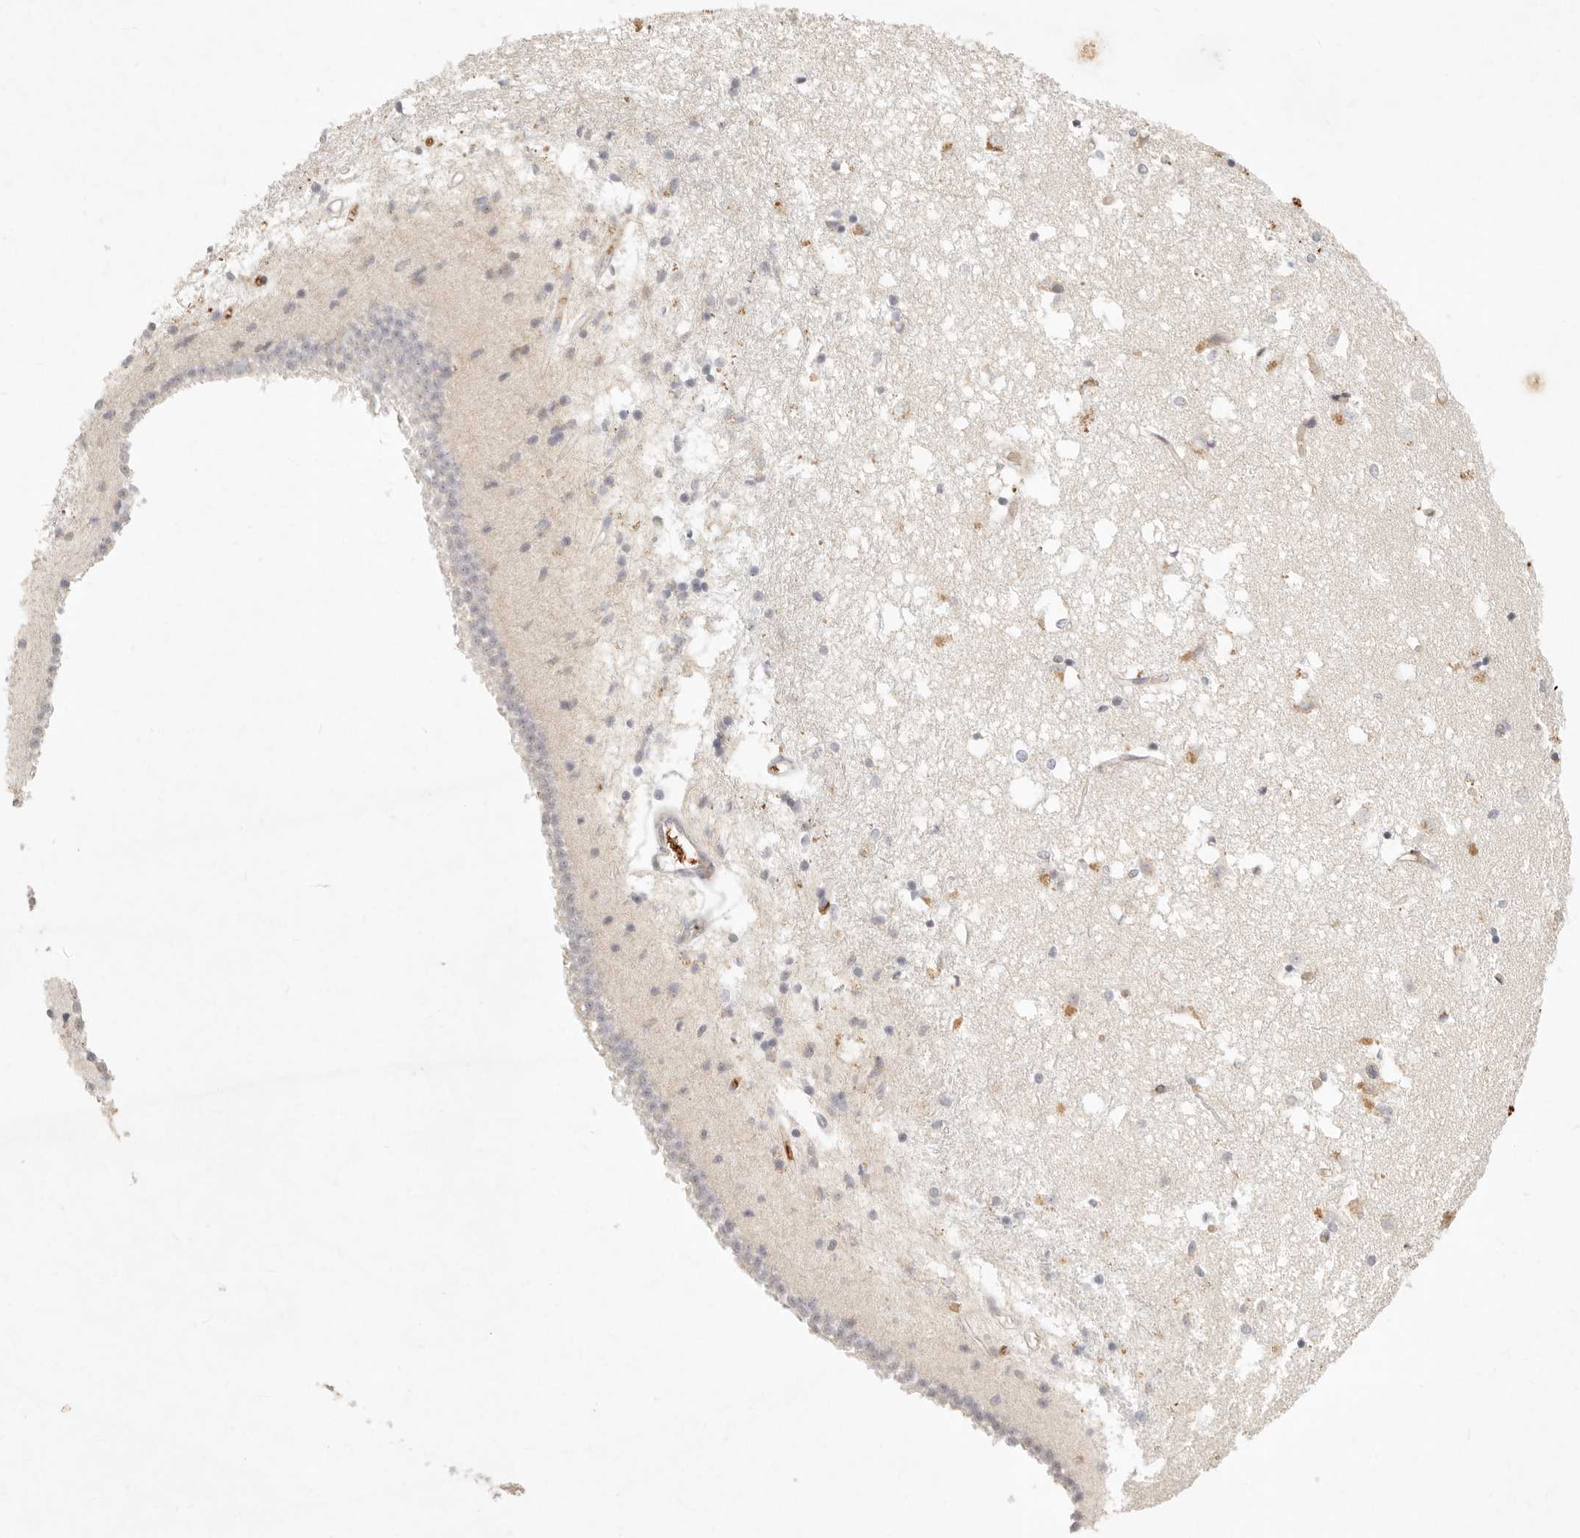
{"staining": {"intensity": "moderate", "quantity": "<25%", "location": "cytoplasmic/membranous"}, "tissue": "caudate", "cell_type": "Glial cells", "image_type": "normal", "snomed": [{"axis": "morphology", "description": "Normal tissue, NOS"}, {"axis": "topography", "description": "Lateral ventricle wall"}], "caption": "A high-resolution image shows IHC staining of unremarkable caudate, which shows moderate cytoplasmic/membranous positivity in about <25% of glial cells.", "gene": "C1orf127", "patient": {"sex": "male", "age": 45}}